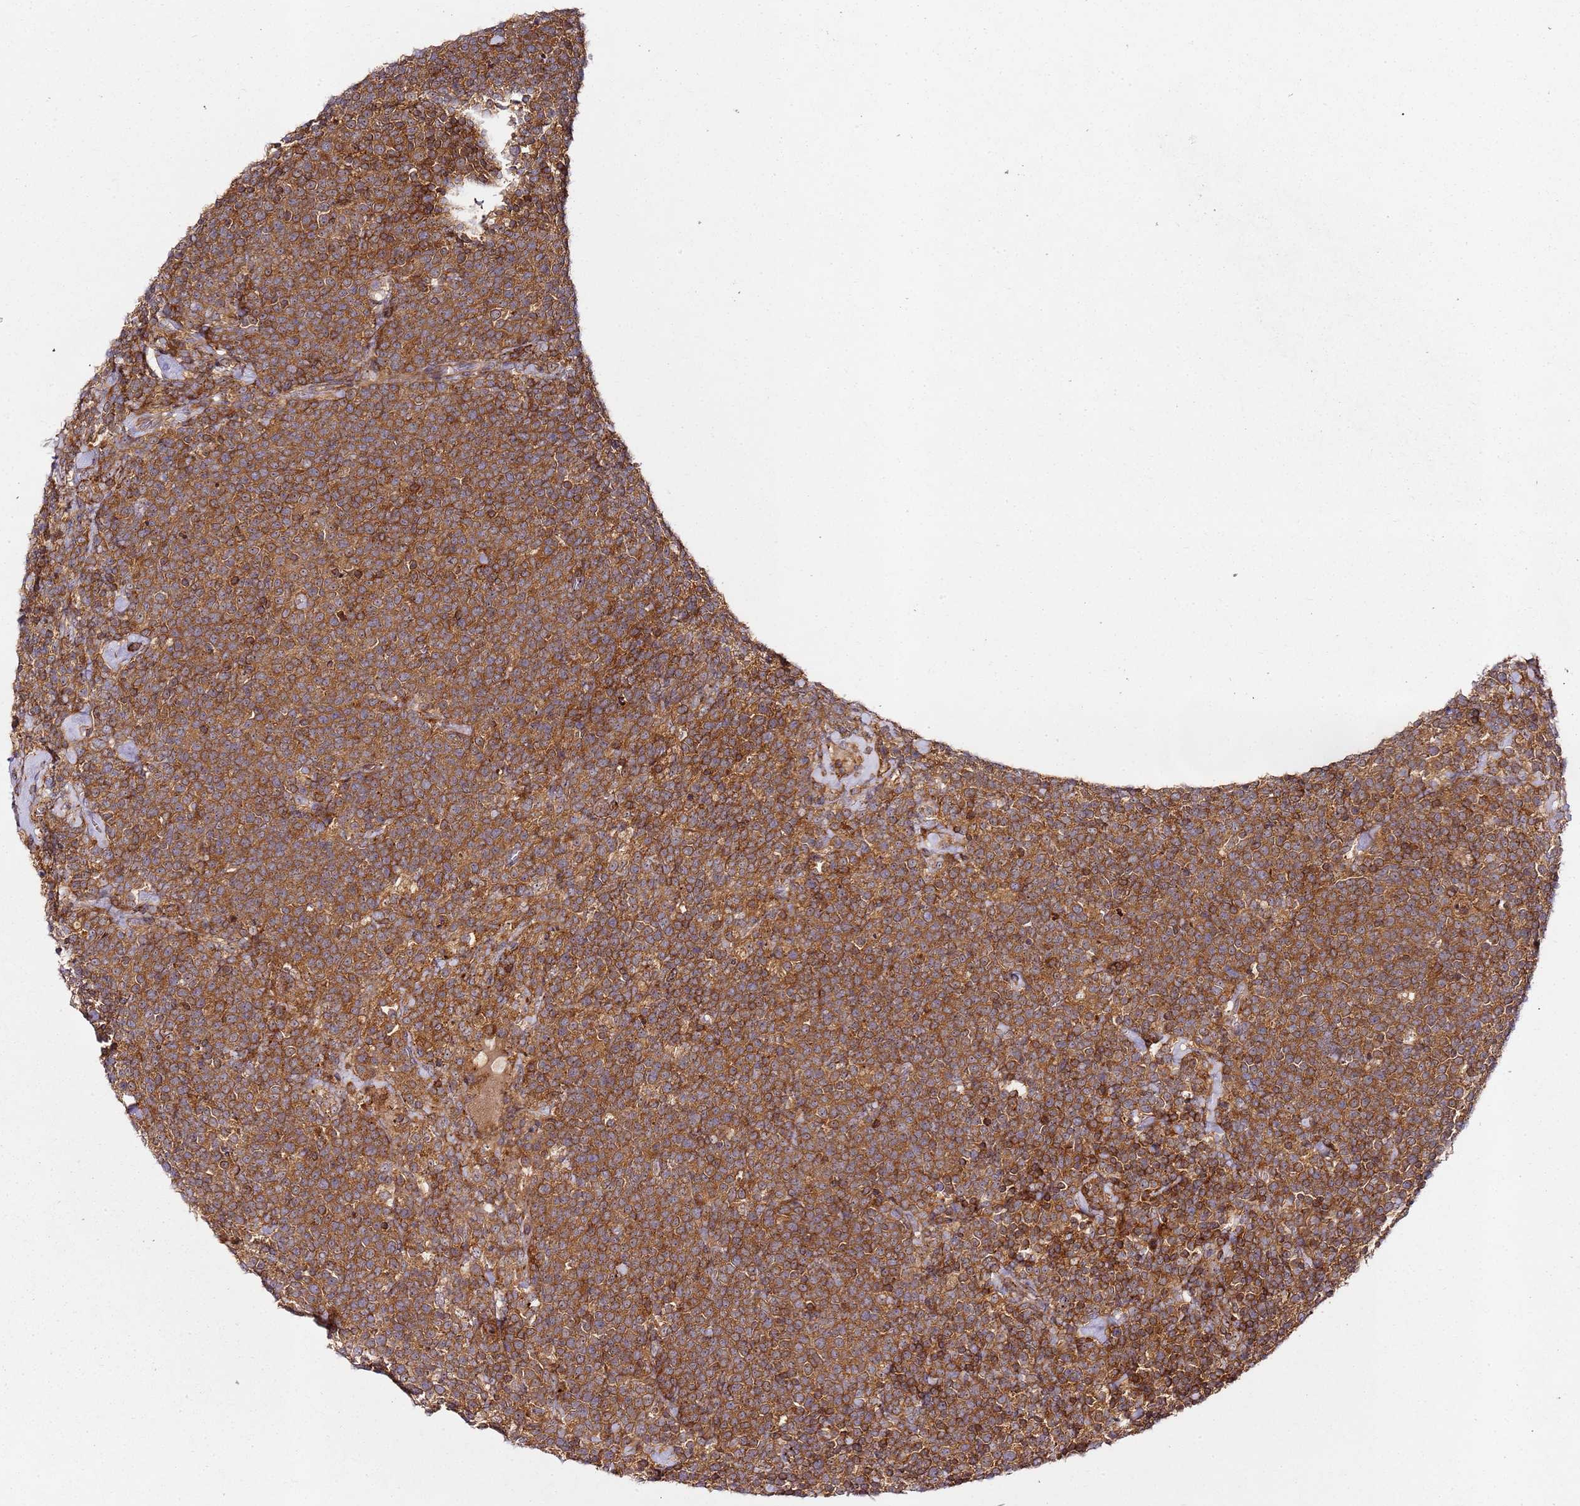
{"staining": {"intensity": "moderate", "quantity": ">75%", "location": "cytoplasmic/membranous"}, "tissue": "lymphoma", "cell_type": "Tumor cells", "image_type": "cancer", "snomed": [{"axis": "morphology", "description": "Malignant lymphoma, non-Hodgkin's type, High grade"}, {"axis": "topography", "description": "Lymph node"}], "caption": "Moderate cytoplasmic/membranous staining is identified in about >75% of tumor cells in malignant lymphoma, non-Hodgkin's type (high-grade). (DAB IHC, brown staining for protein, blue staining for nuclei).", "gene": "PRMT7", "patient": {"sex": "male", "age": 61}}